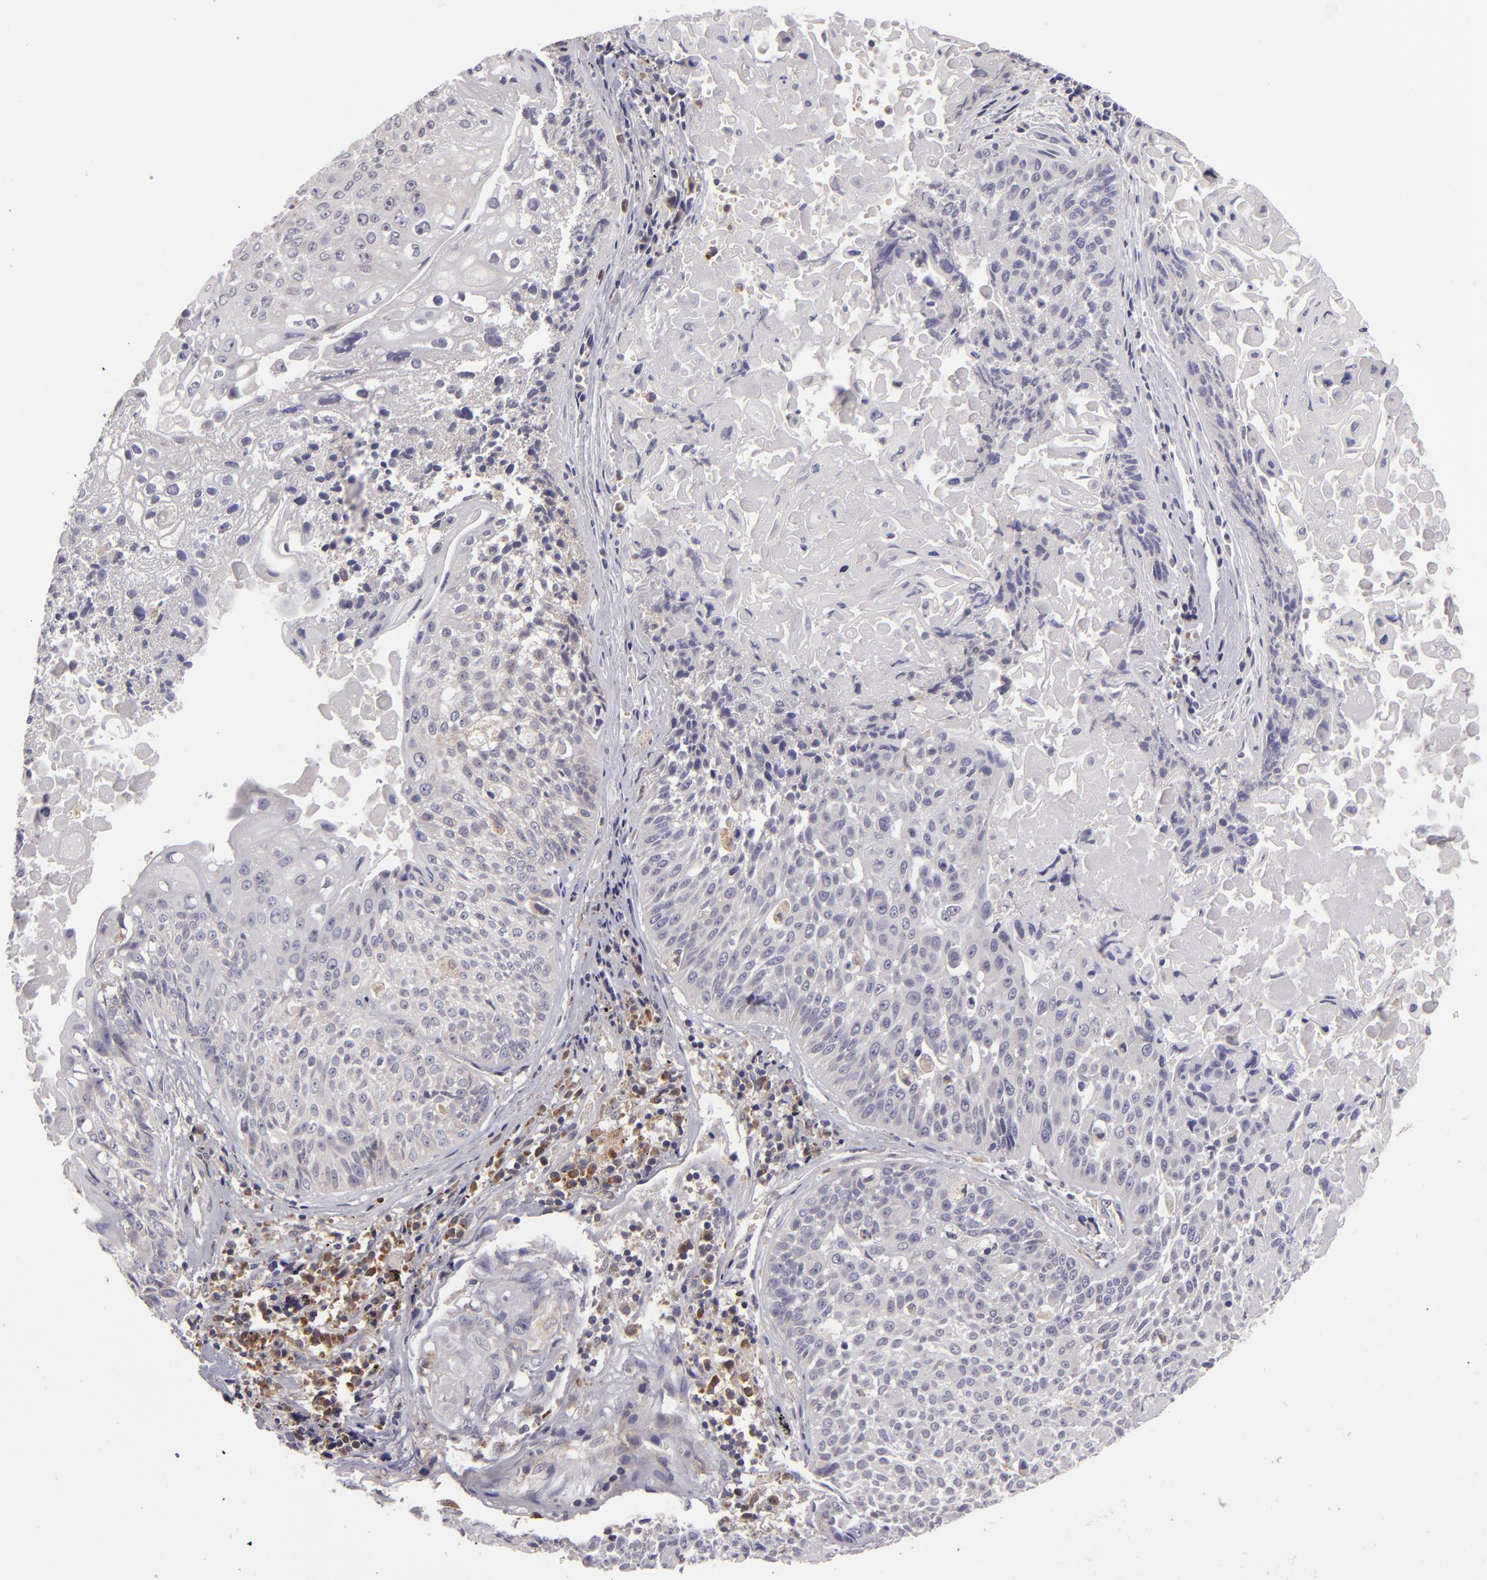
{"staining": {"intensity": "negative", "quantity": "none", "location": "none"}, "tissue": "lung cancer", "cell_type": "Tumor cells", "image_type": "cancer", "snomed": [{"axis": "morphology", "description": "Adenocarcinoma, NOS"}, {"axis": "topography", "description": "Lung"}], "caption": "The histopathology image shows no significant staining in tumor cells of lung adenocarcinoma.", "gene": "FHIT", "patient": {"sex": "male", "age": 60}}